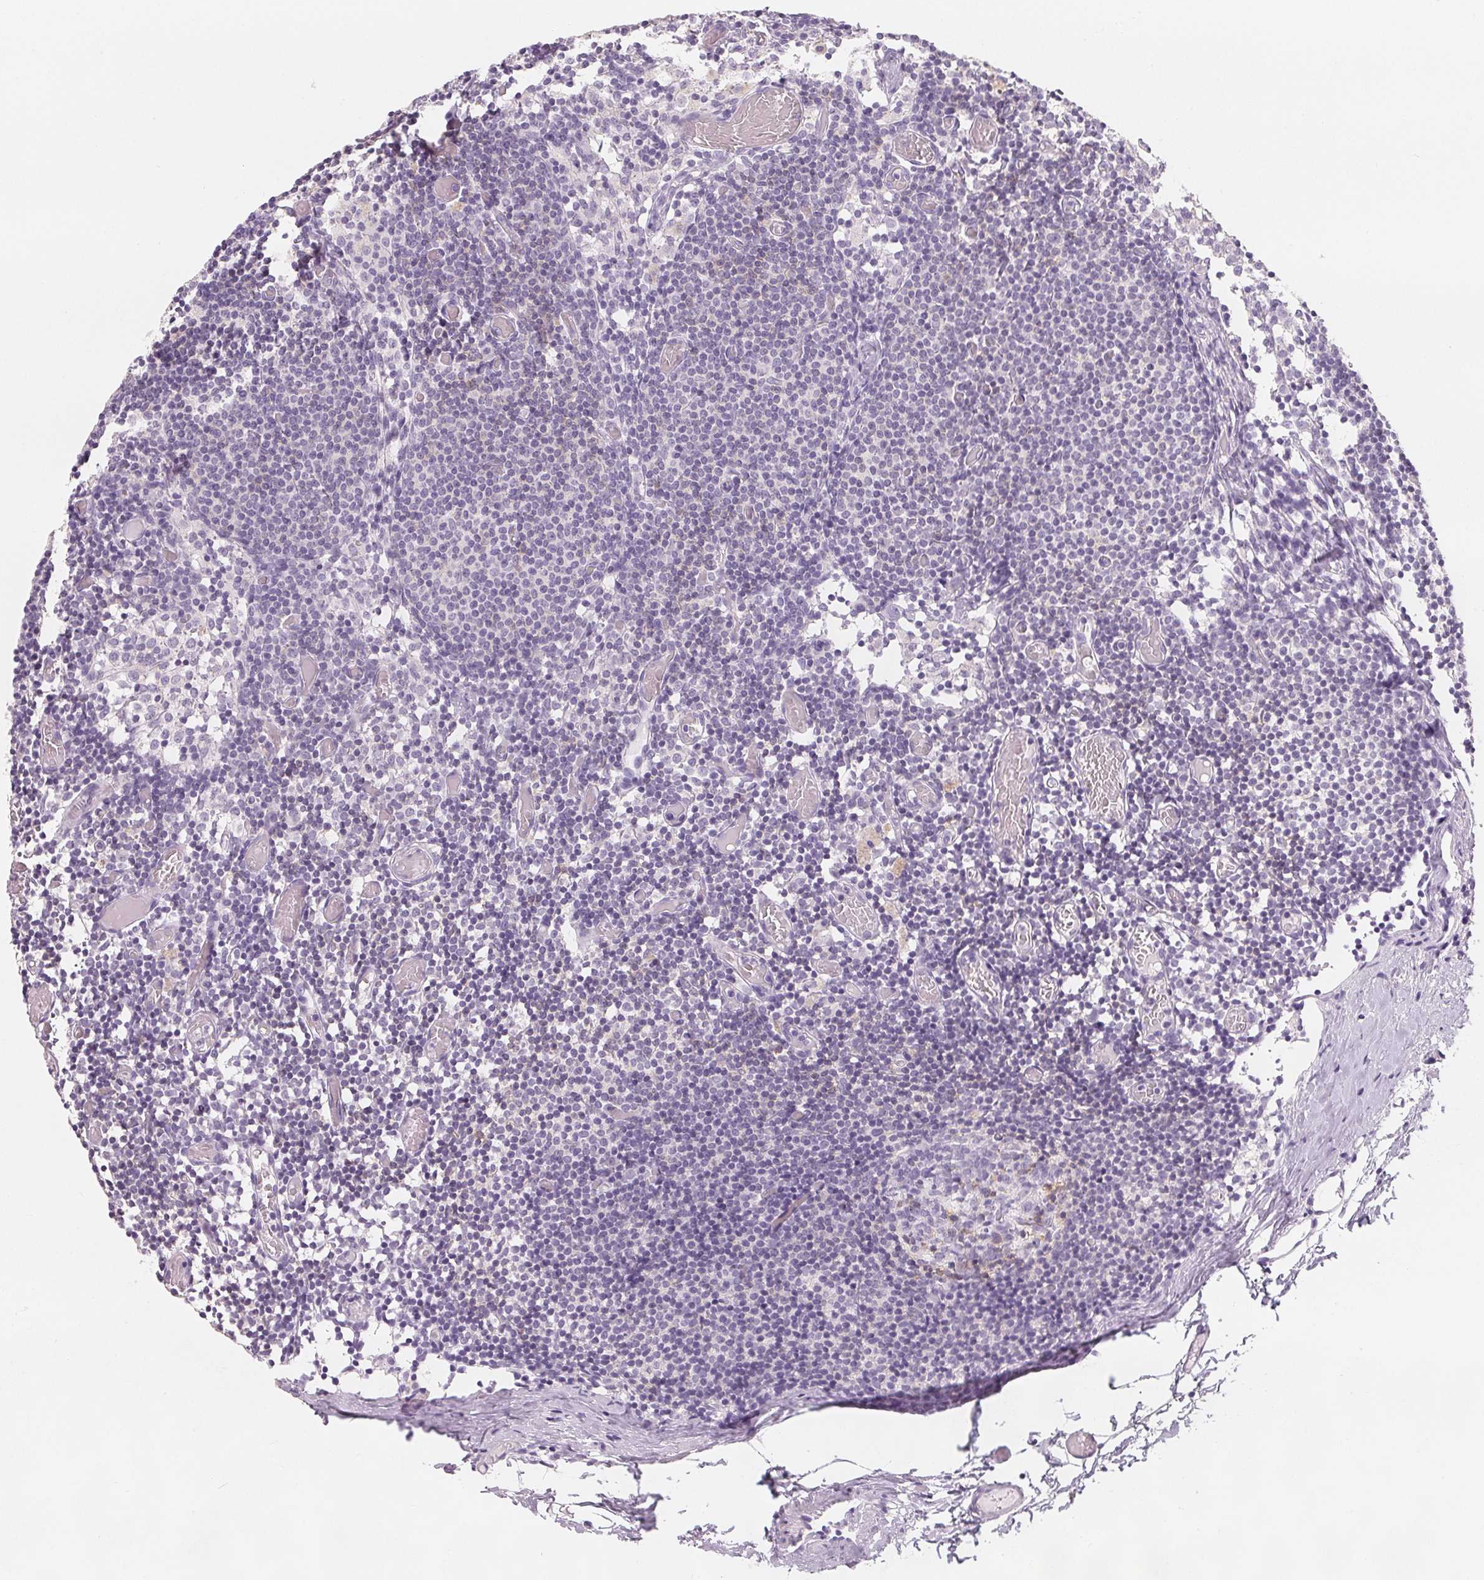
{"staining": {"intensity": "moderate", "quantity": "<25%", "location": "cytoplasmic/membranous"}, "tissue": "lymph node", "cell_type": "Germinal center cells", "image_type": "normal", "snomed": [{"axis": "morphology", "description": "Normal tissue, NOS"}, {"axis": "topography", "description": "Lymph node"}], "caption": "Protein staining reveals moderate cytoplasmic/membranous staining in about <25% of germinal center cells in normal lymph node. (Stains: DAB in brown, nuclei in blue, Microscopy: brightfield microscopy at high magnification).", "gene": "CD69", "patient": {"sex": "female", "age": 41}}